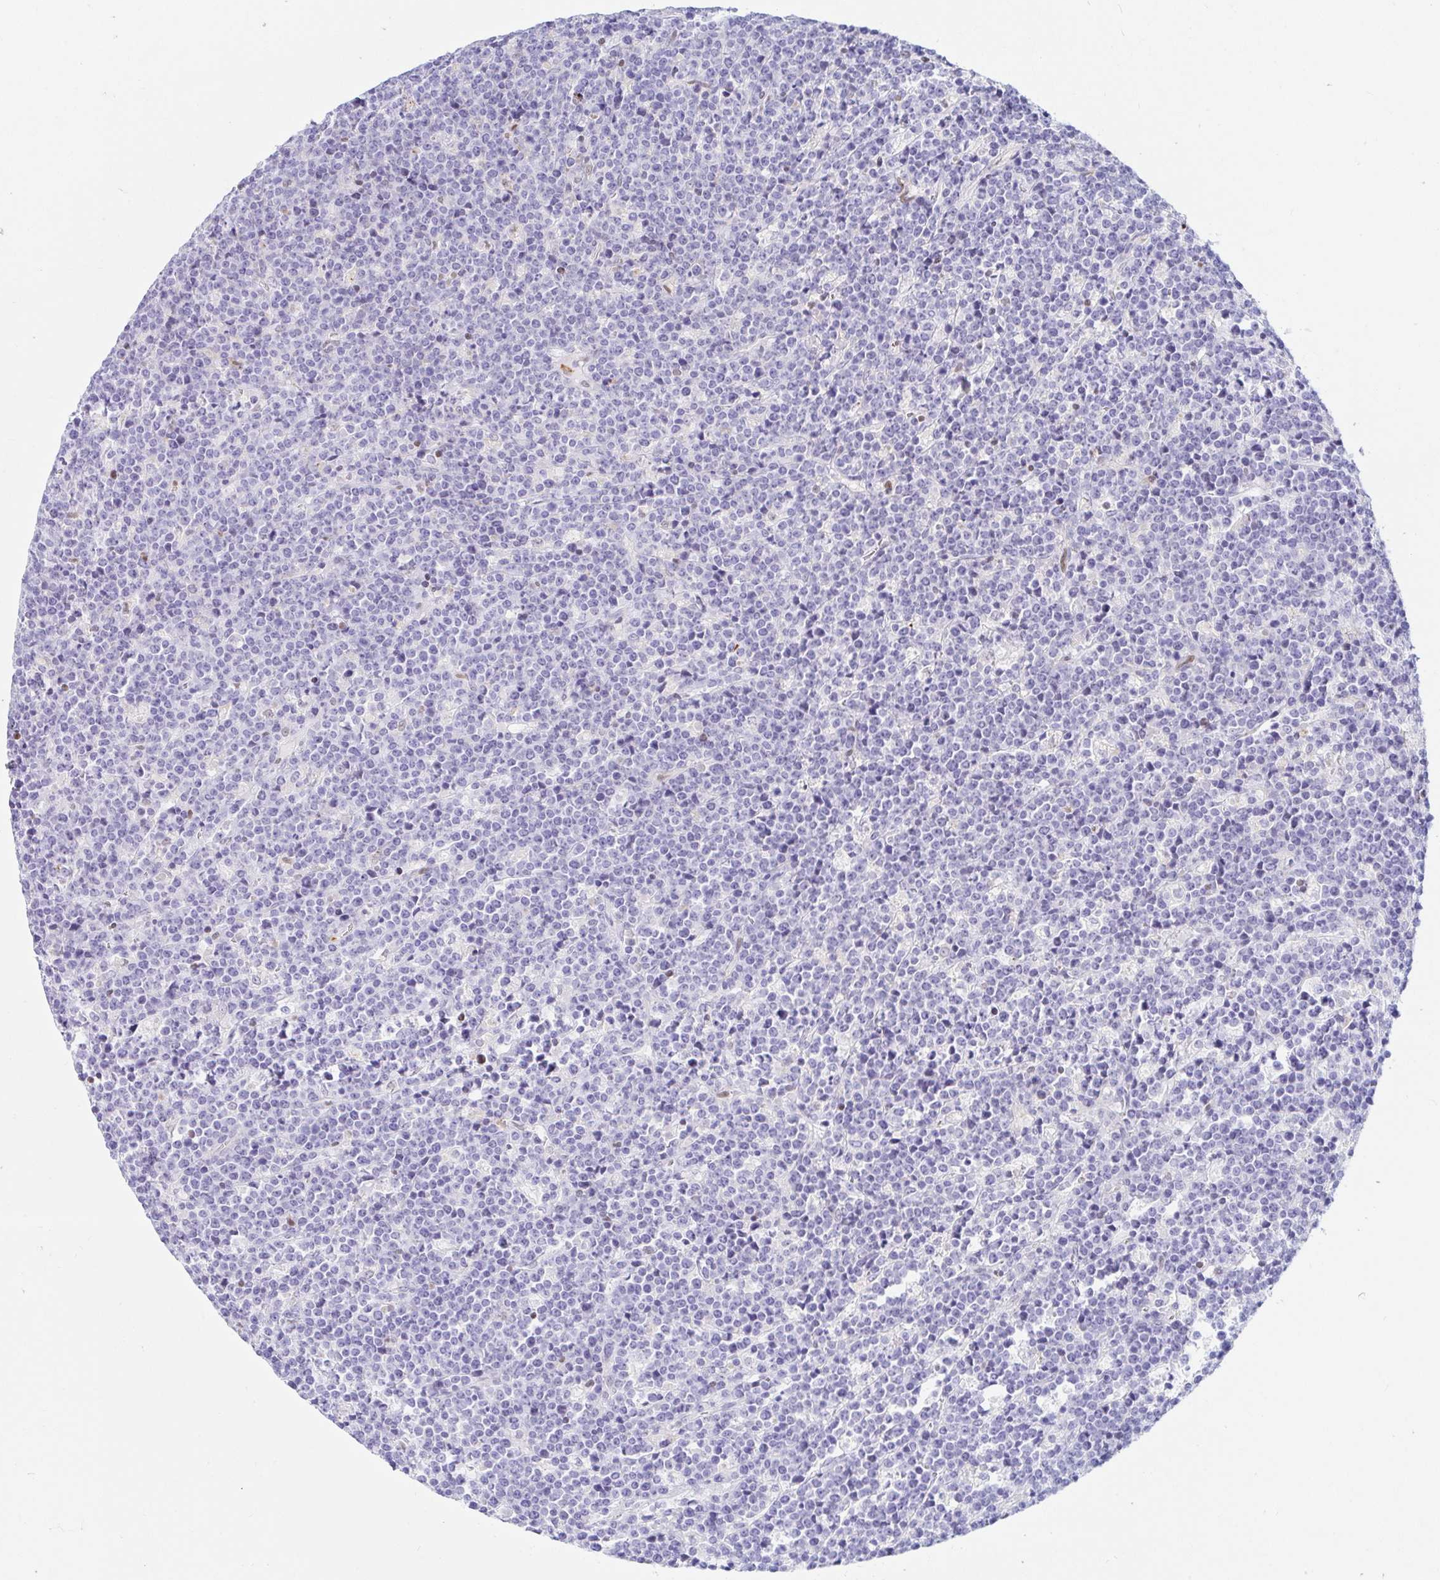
{"staining": {"intensity": "negative", "quantity": "none", "location": "none"}, "tissue": "lymphoma", "cell_type": "Tumor cells", "image_type": "cancer", "snomed": [{"axis": "morphology", "description": "Malignant lymphoma, non-Hodgkin's type, High grade"}, {"axis": "topography", "description": "Ovary"}], "caption": "Human high-grade malignant lymphoma, non-Hodgkin's type stained for a protein using immunohistochemistry (IHC) displays no expression in tumor cells.", "gene": "HINFP", "patient": {"sex": "female", "age": 56}}